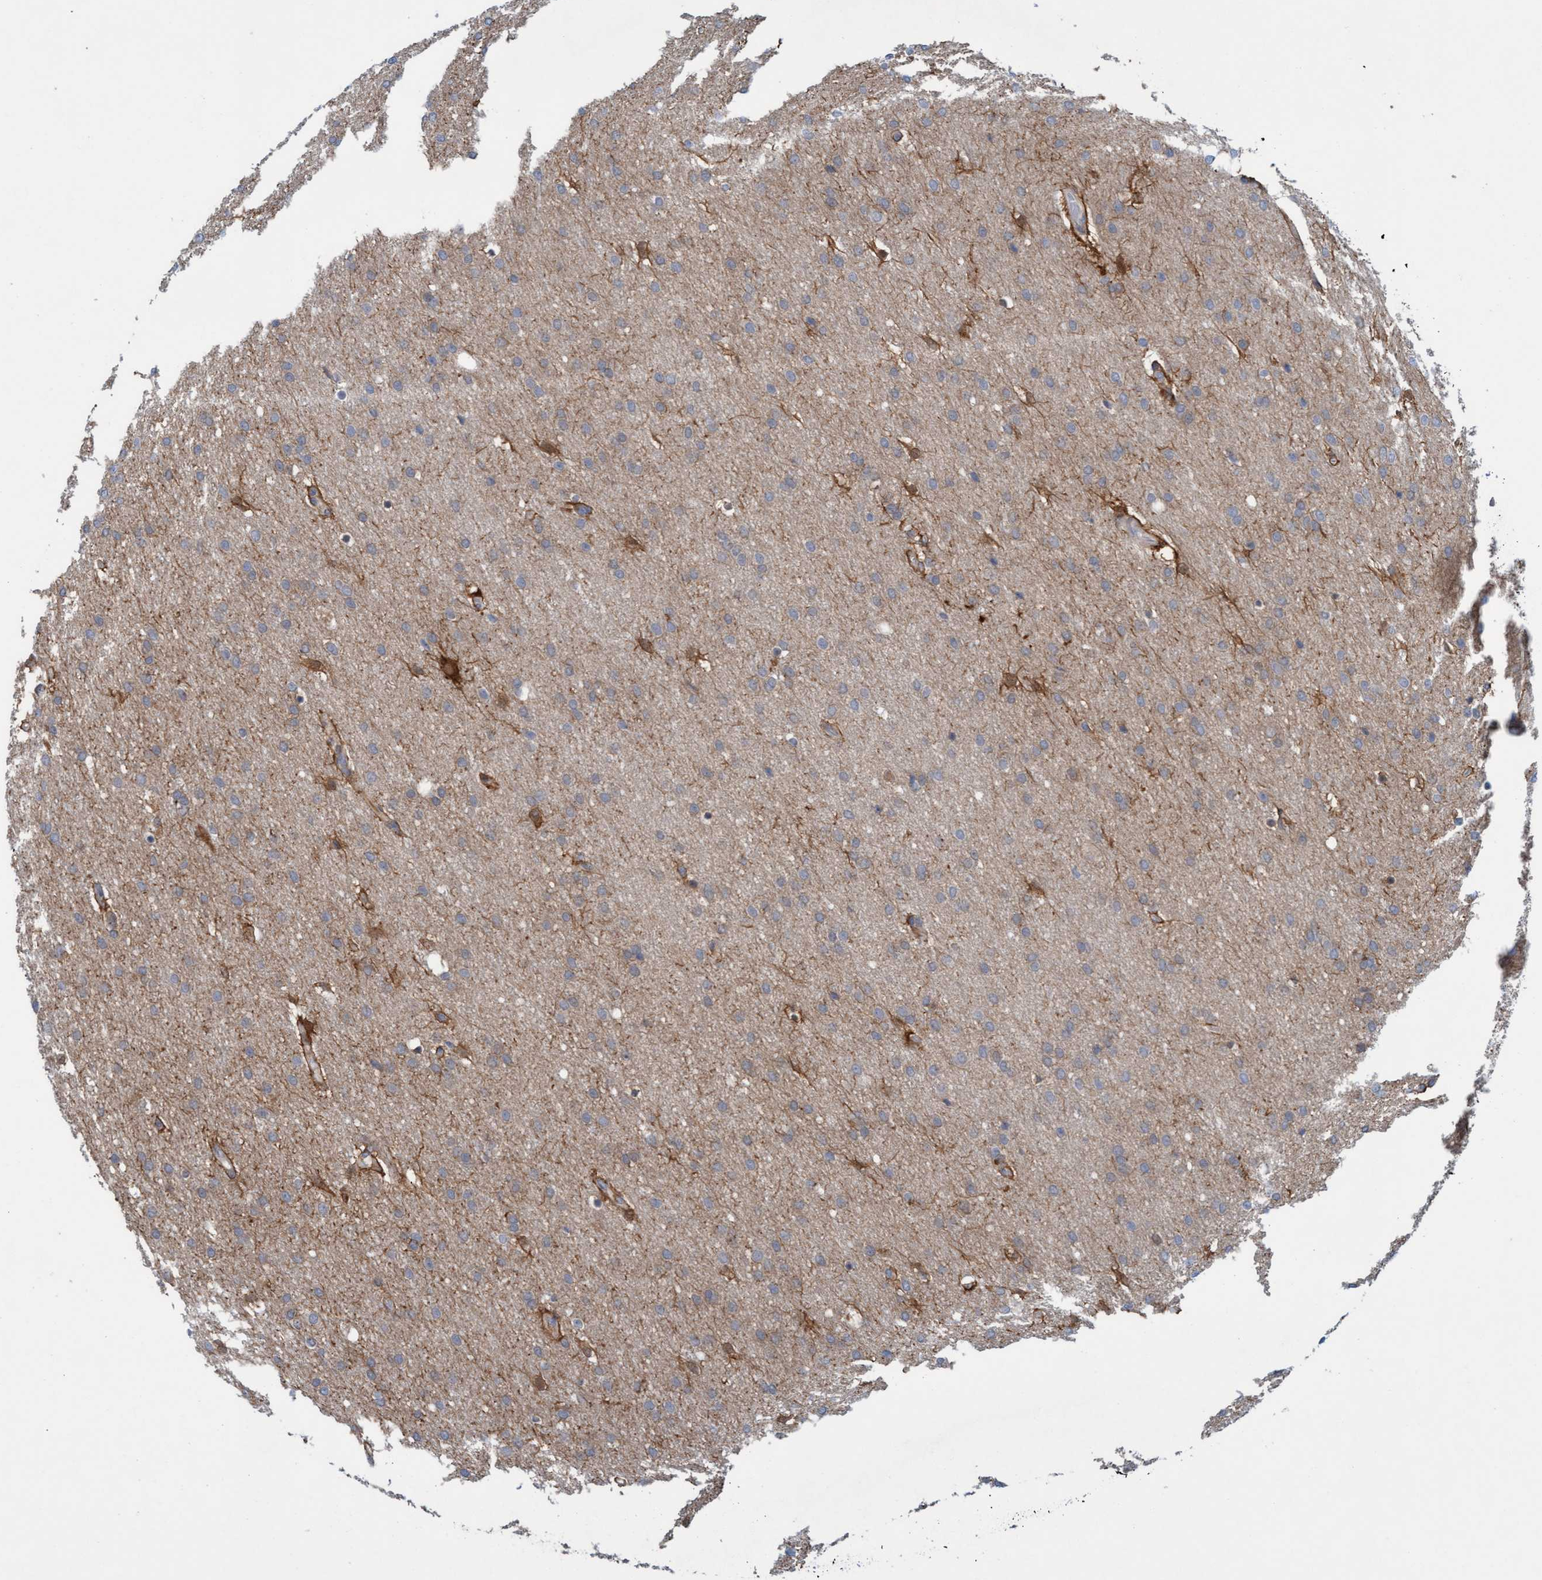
{"staining": {"intensity": "weak", "quantity": "<25%", "location": "cytoplasmic/membranous"}, "tissue": "glioma", "cell_type": "Tumor cells", "image_type": "cancer", "snomed": [{"axis": "morphology", "description": "Glioma, malignant, Low grade"}, {"axis": "topography", "description": "Brain"}], "caption": "Glioma was stained to show a protein in brown. There is no significant staining in tumor cells.", "gene": "KLHL25", "patient": {"sex": "female", "age": 37}}